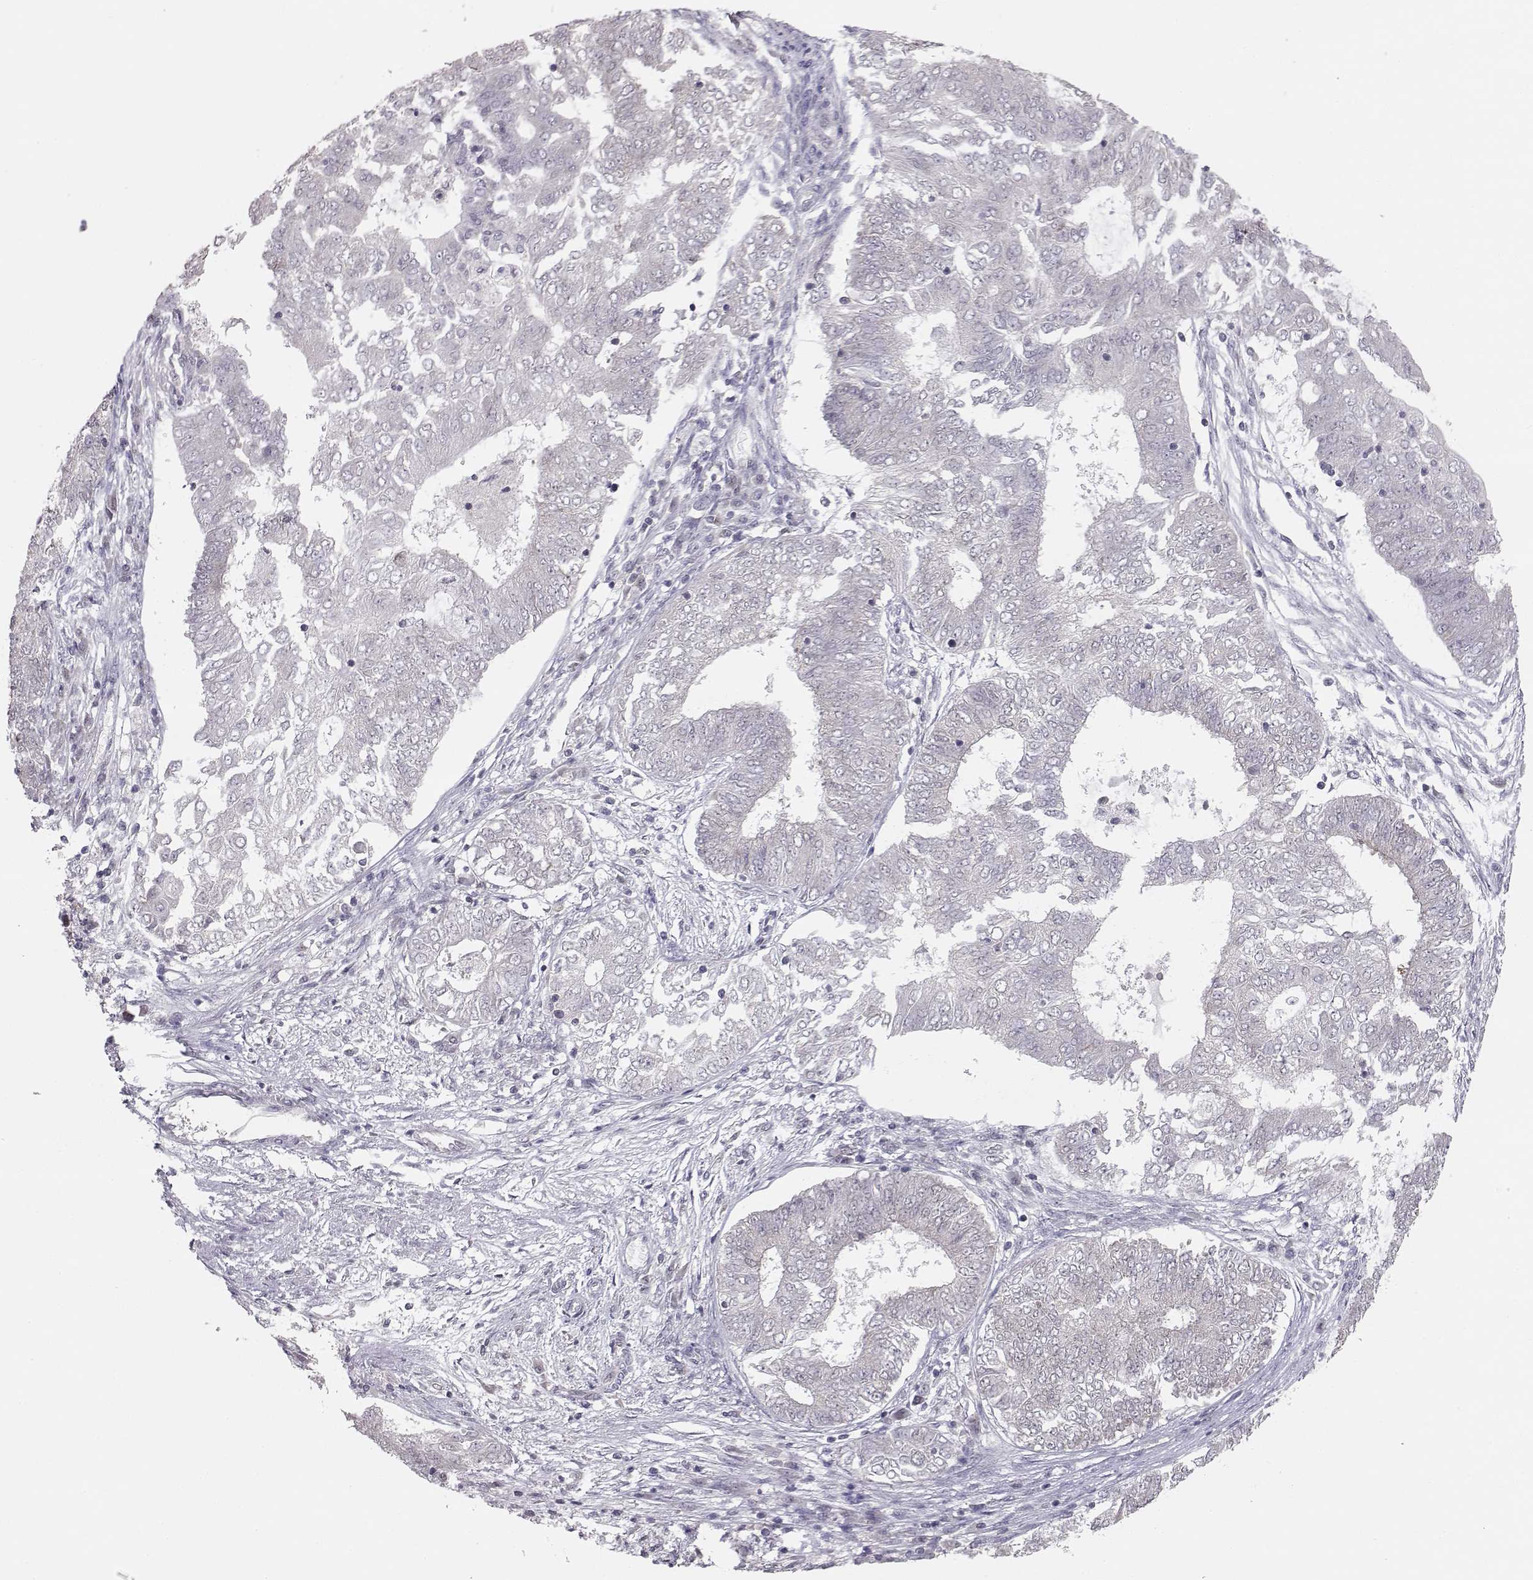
{"staining": {"intensity": "negative", "quantity": "none", "location": "none"}, "tissue": "endometrial cancer", "cell_type": "Tumor cells", "image_type": "cancer", "snomed": [{"axis": "morphology", "description": "Adenocarcinoma, NOS"}, {"axis": "topography", "description": "Endometrium"}], "caption": "An image of human endometrial cancer (adenocarcinoma) is negative for staining in tumor cells.", "gene": "KIF13B", "patient": {"sex": "female", "age": 62}}